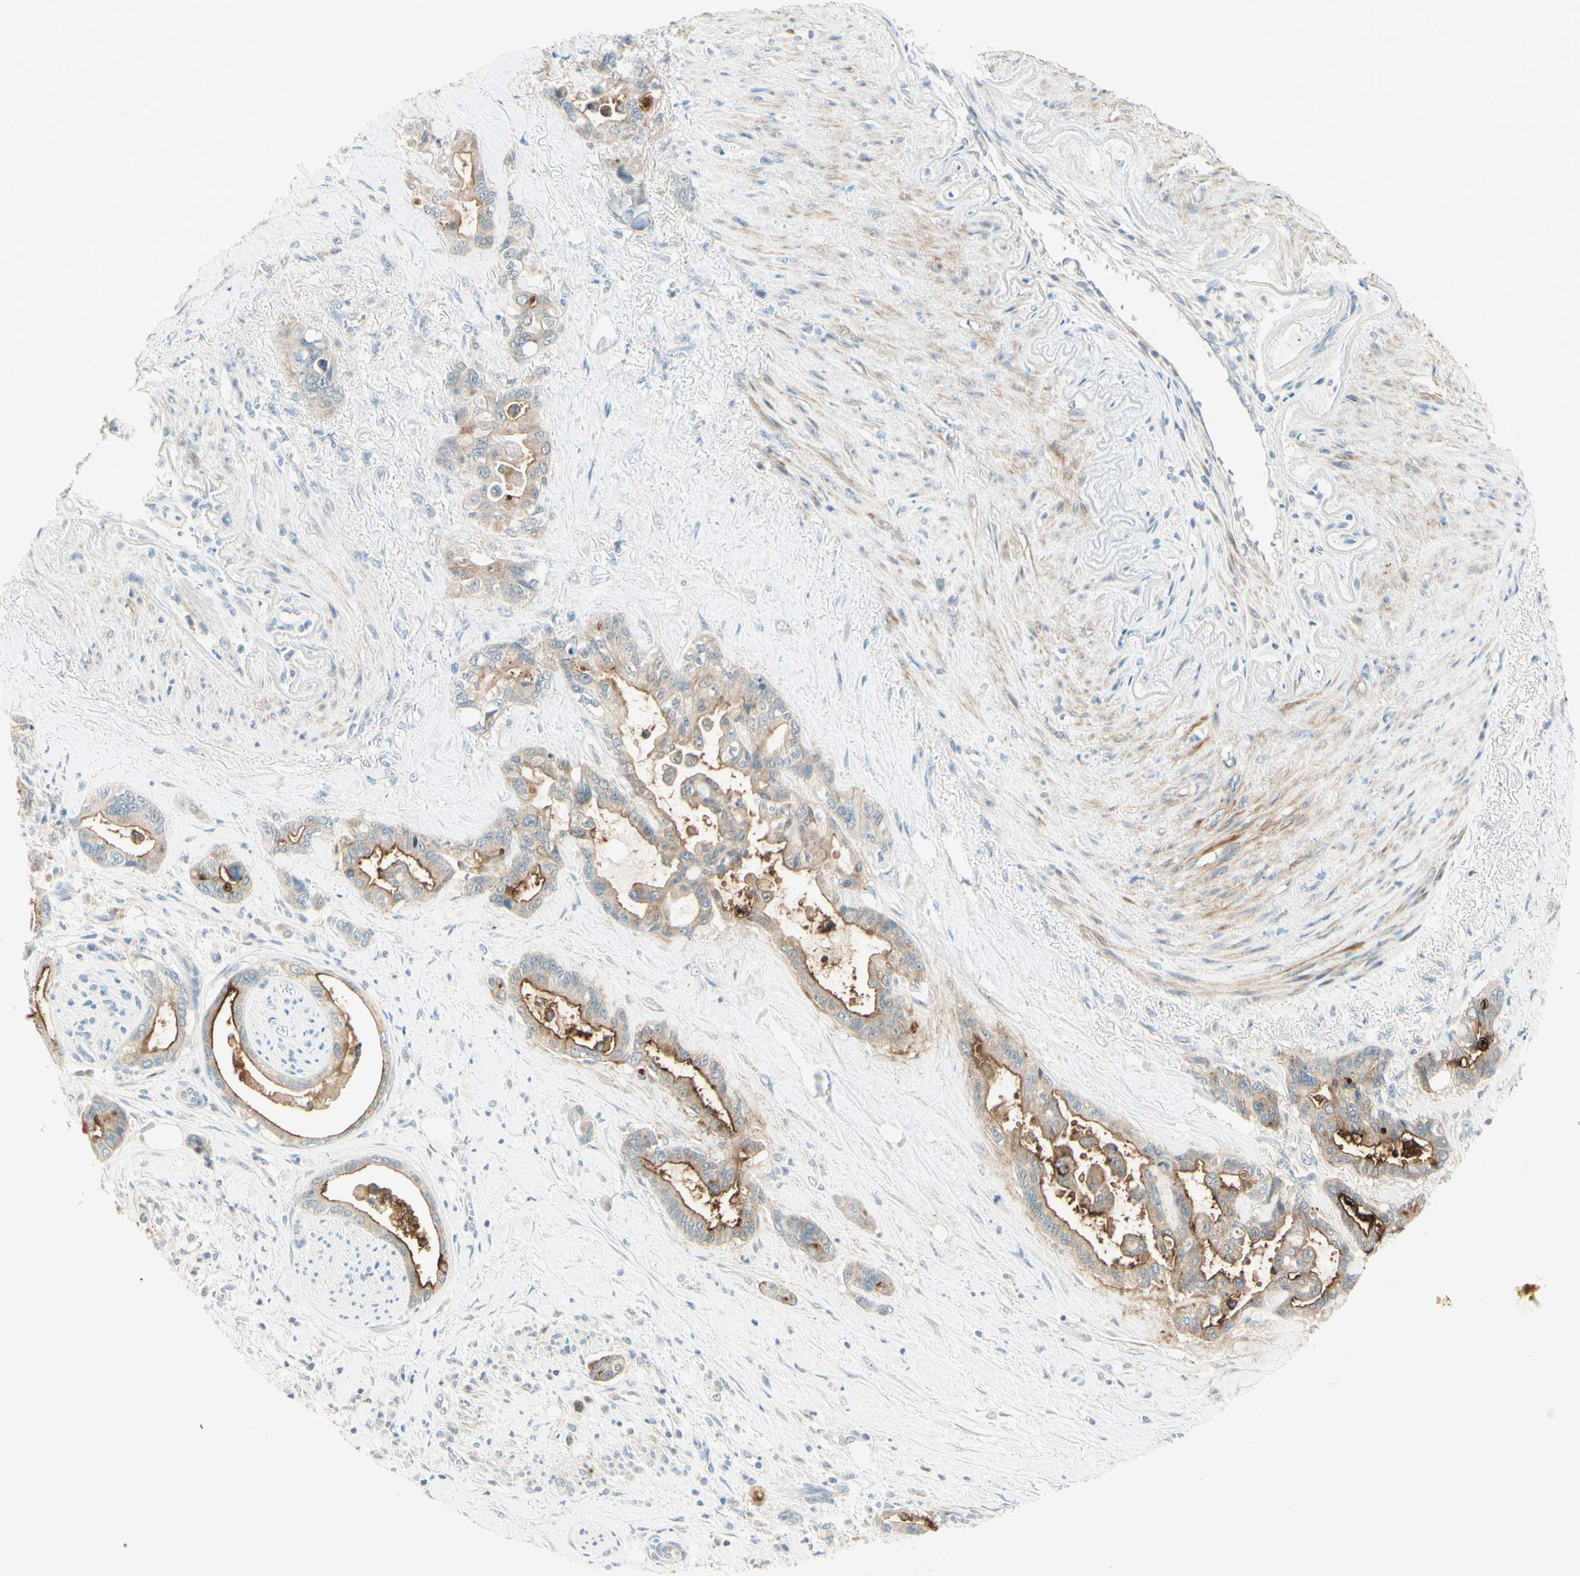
{"staining": {"intensity": "moderate", "quantity": ">75%", "location": "cytoplasmic/membranous"}, "tissue": "pancreatic cancer", "cell_type": "Tumor cells", "image_type": "cancer", "snomed": [{"axis": "morphology", "description": "Adenocarcinoma, NOS"}, {"axis": "topography", "description": "Pancreas"}], "caption": "Immunohistochemical staining of human adenocarcinoma (pancreatic) displays medium levels of moderate cytoplasmic/membranous staining in approximately >75% of tumor cells.", "gene": "PROM1", "patient": {"sex": "male", "age": 70}}